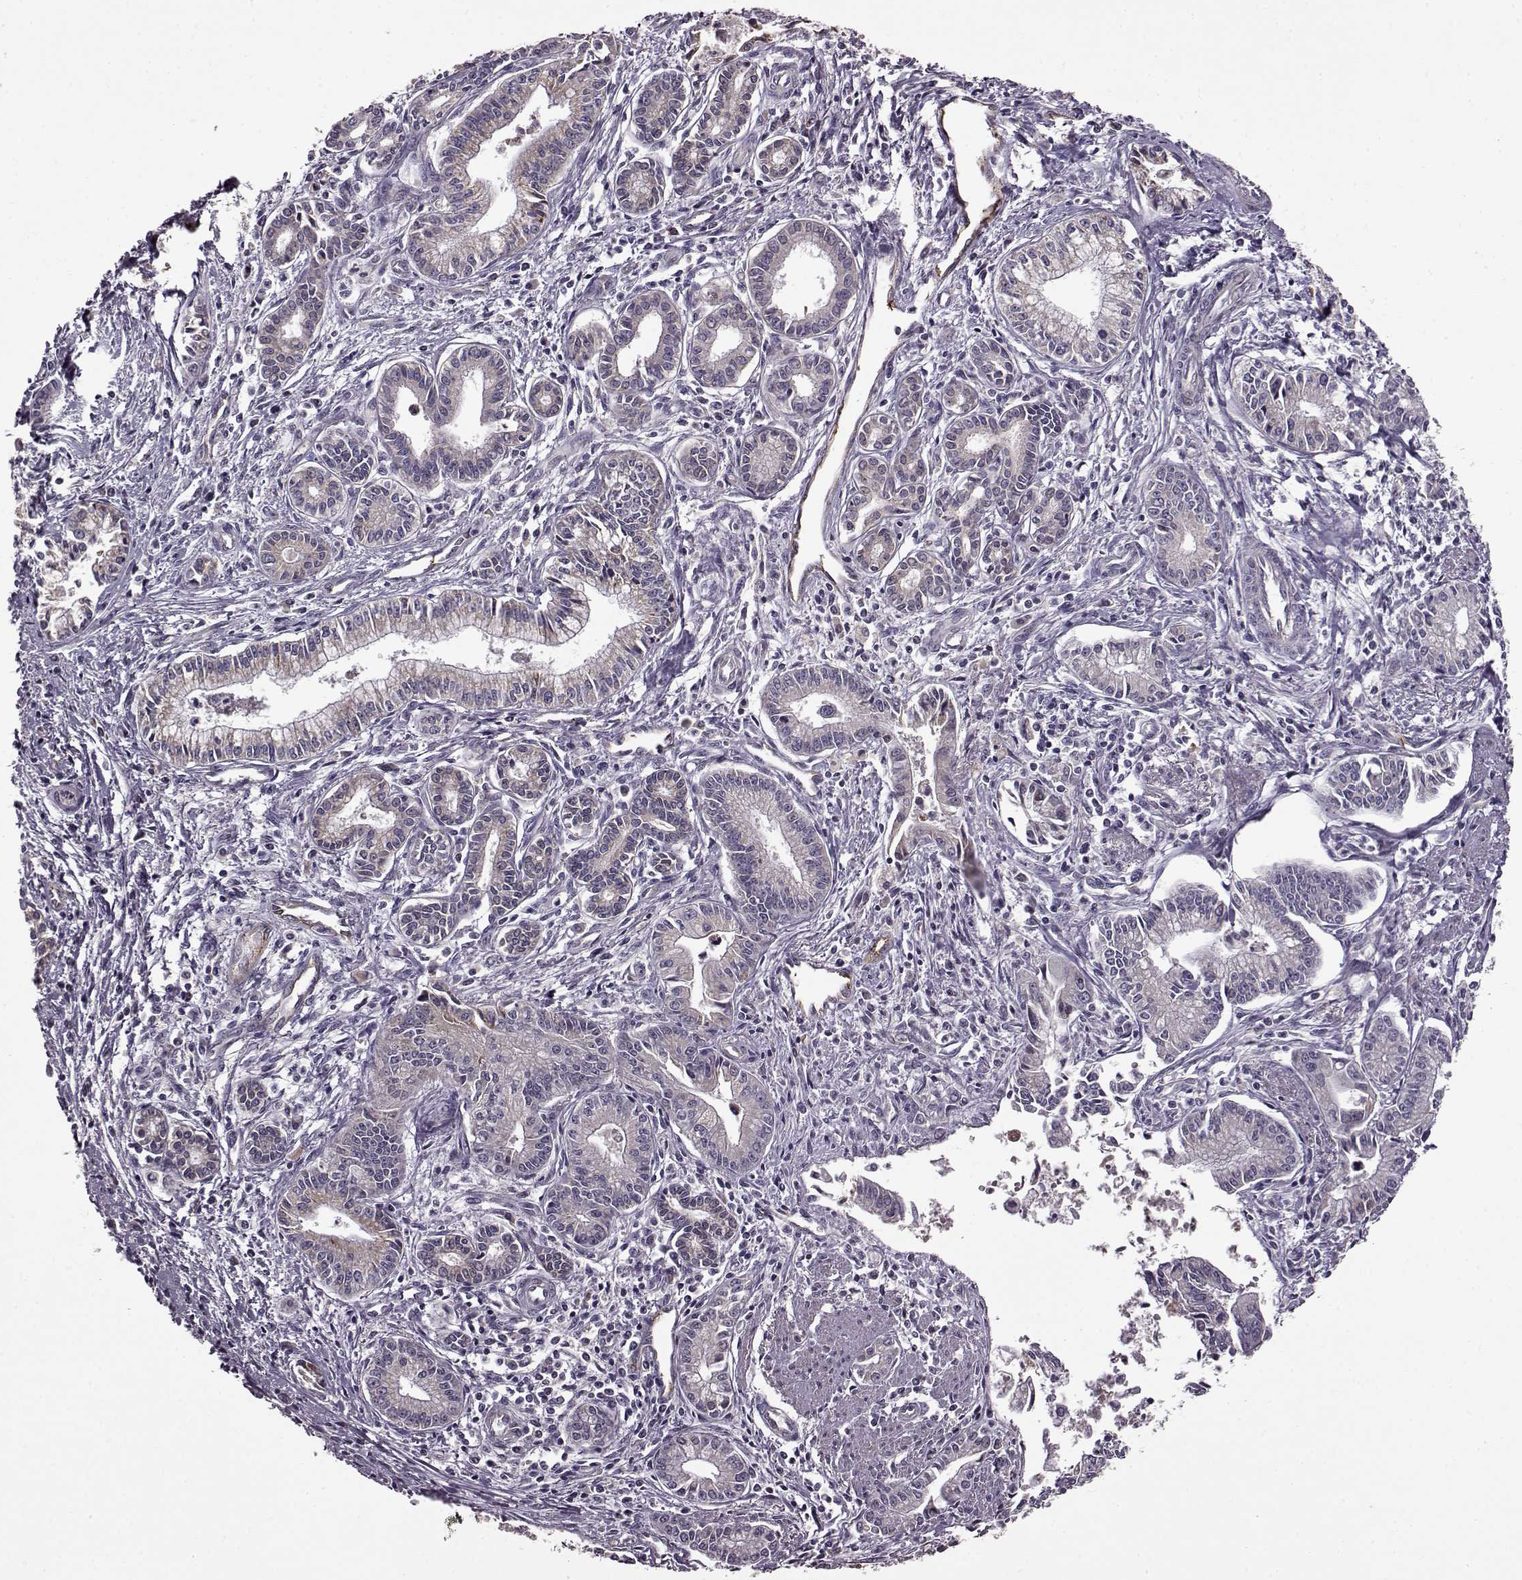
{"staining": {"intensity": "weak", "quantity": "<25%", "location": "cytoplasmic/membranous"}, "tissue": "pancreatic cancer", "cell_type": "Tumor cells", "image_type": "cancer", "snomed": [{"axis": "morphology", "description": "Adenocarcinoma, NOS"}, {"axis": "topography", "description": "Pancreas"}], "caption": "Adenocarcinoma (pancreatic) stained for a protein using immunohistochemistry demonstrates no staining tumor cells.", "gene": "MTSS1", "patient": {"sex": "female", "age": 65}}